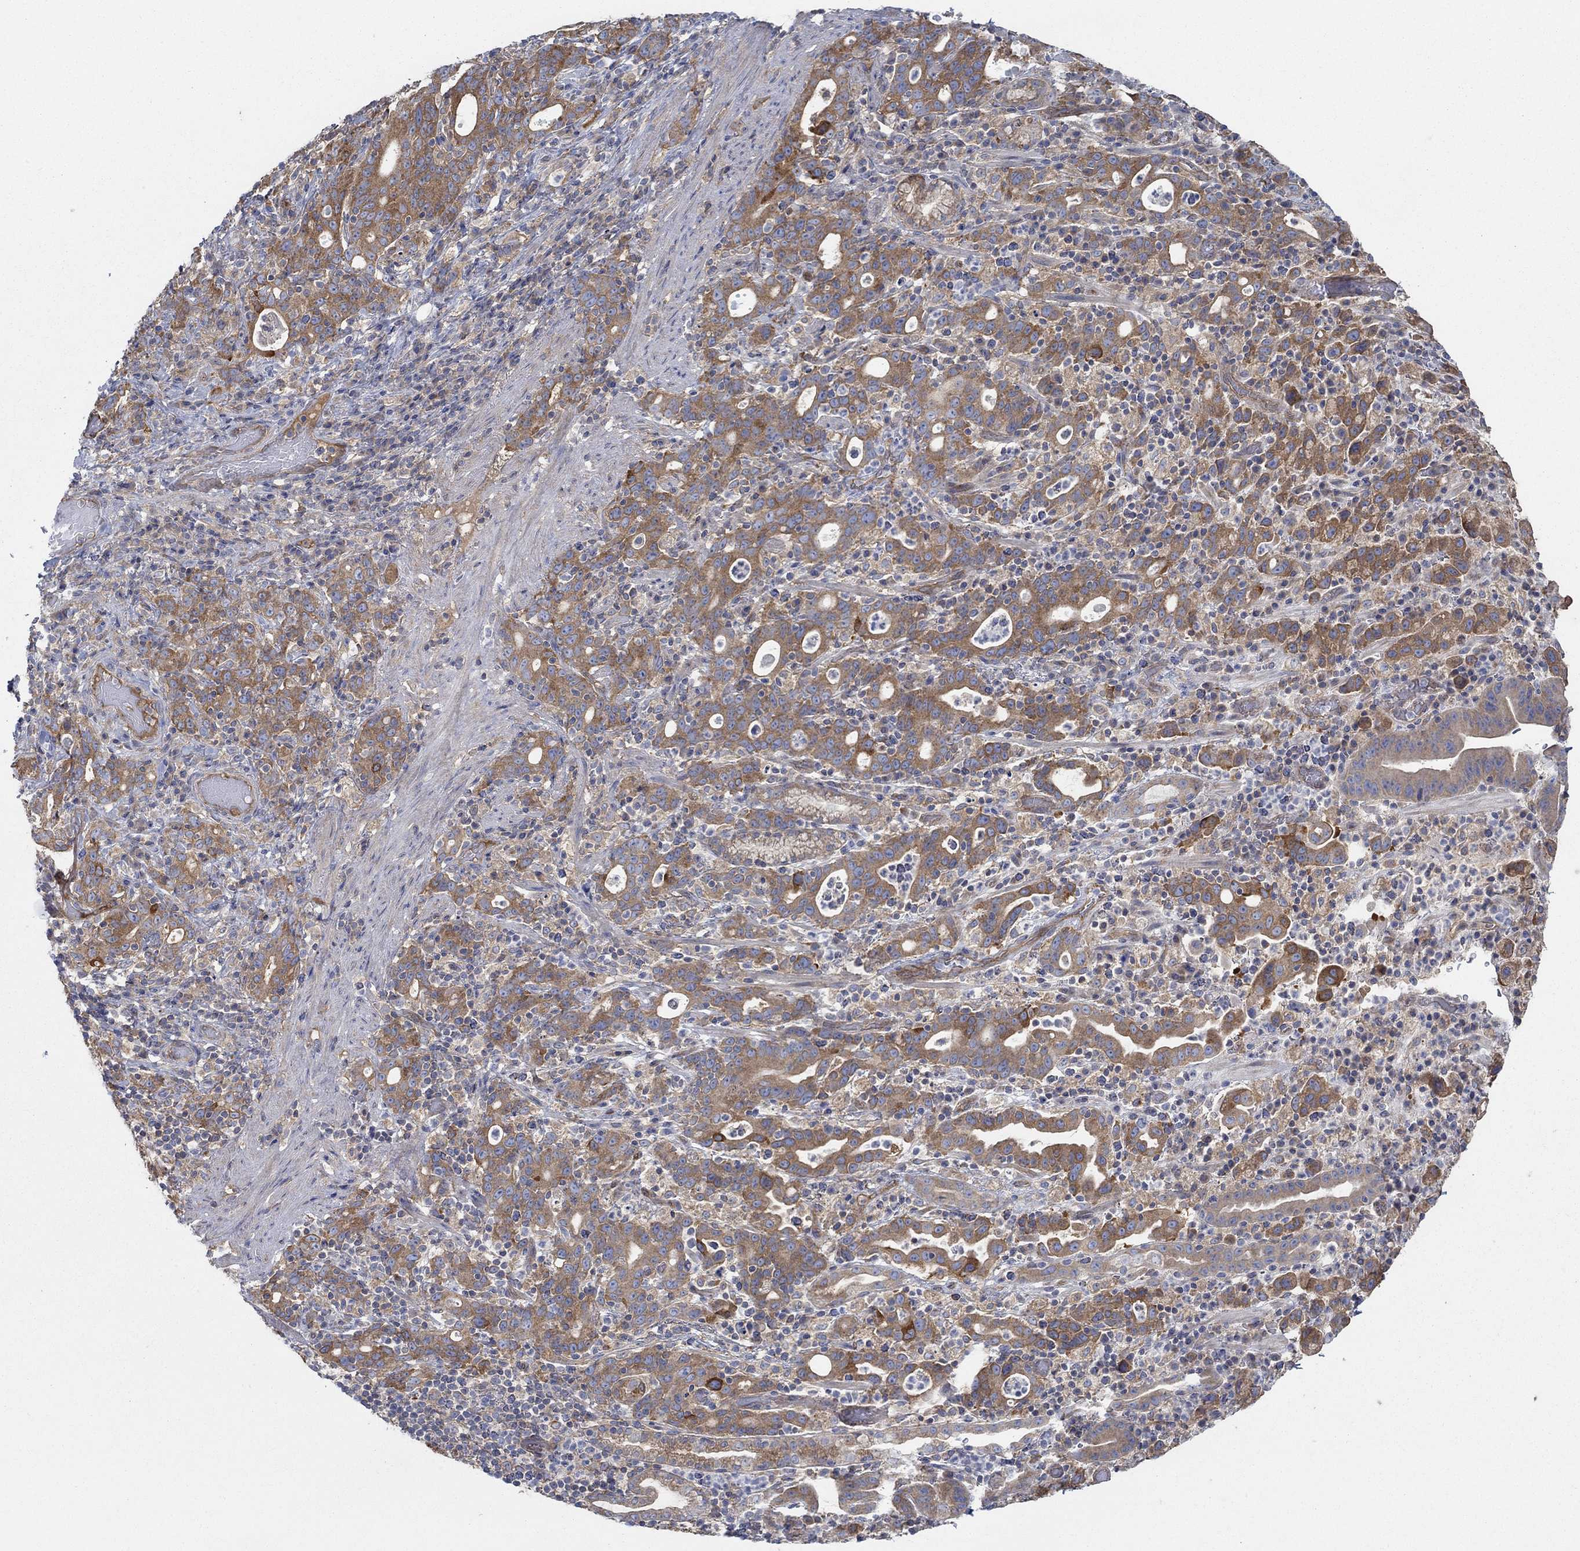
{"staining": {"intensity": "strong", "quantity": ">75%", "location": "cytoplasmic/membranous"}, "tissue": "stomach cancer", "cell_type": "Tumor cells", "image_type": "cancer", "snomed": [{"axis": "morphology", "description": "Adenocarcinoma, NOS"}, {"axis": "topography", "description": "Stomach"}], "caption": "Immunohistochemical staining of human stomach adenocarcinoma shows high levels of strong cytoplasmic/membranous positivity in approximately >75% of tumor cells. (Stains: DAB (3,3'-diaminobenzidine) in brown, nuclei in blue, Microscopy: brightfield microscopy at high magnification).", "gene": "SPAG9", "patient": {"sex": "male", "age": 79}}